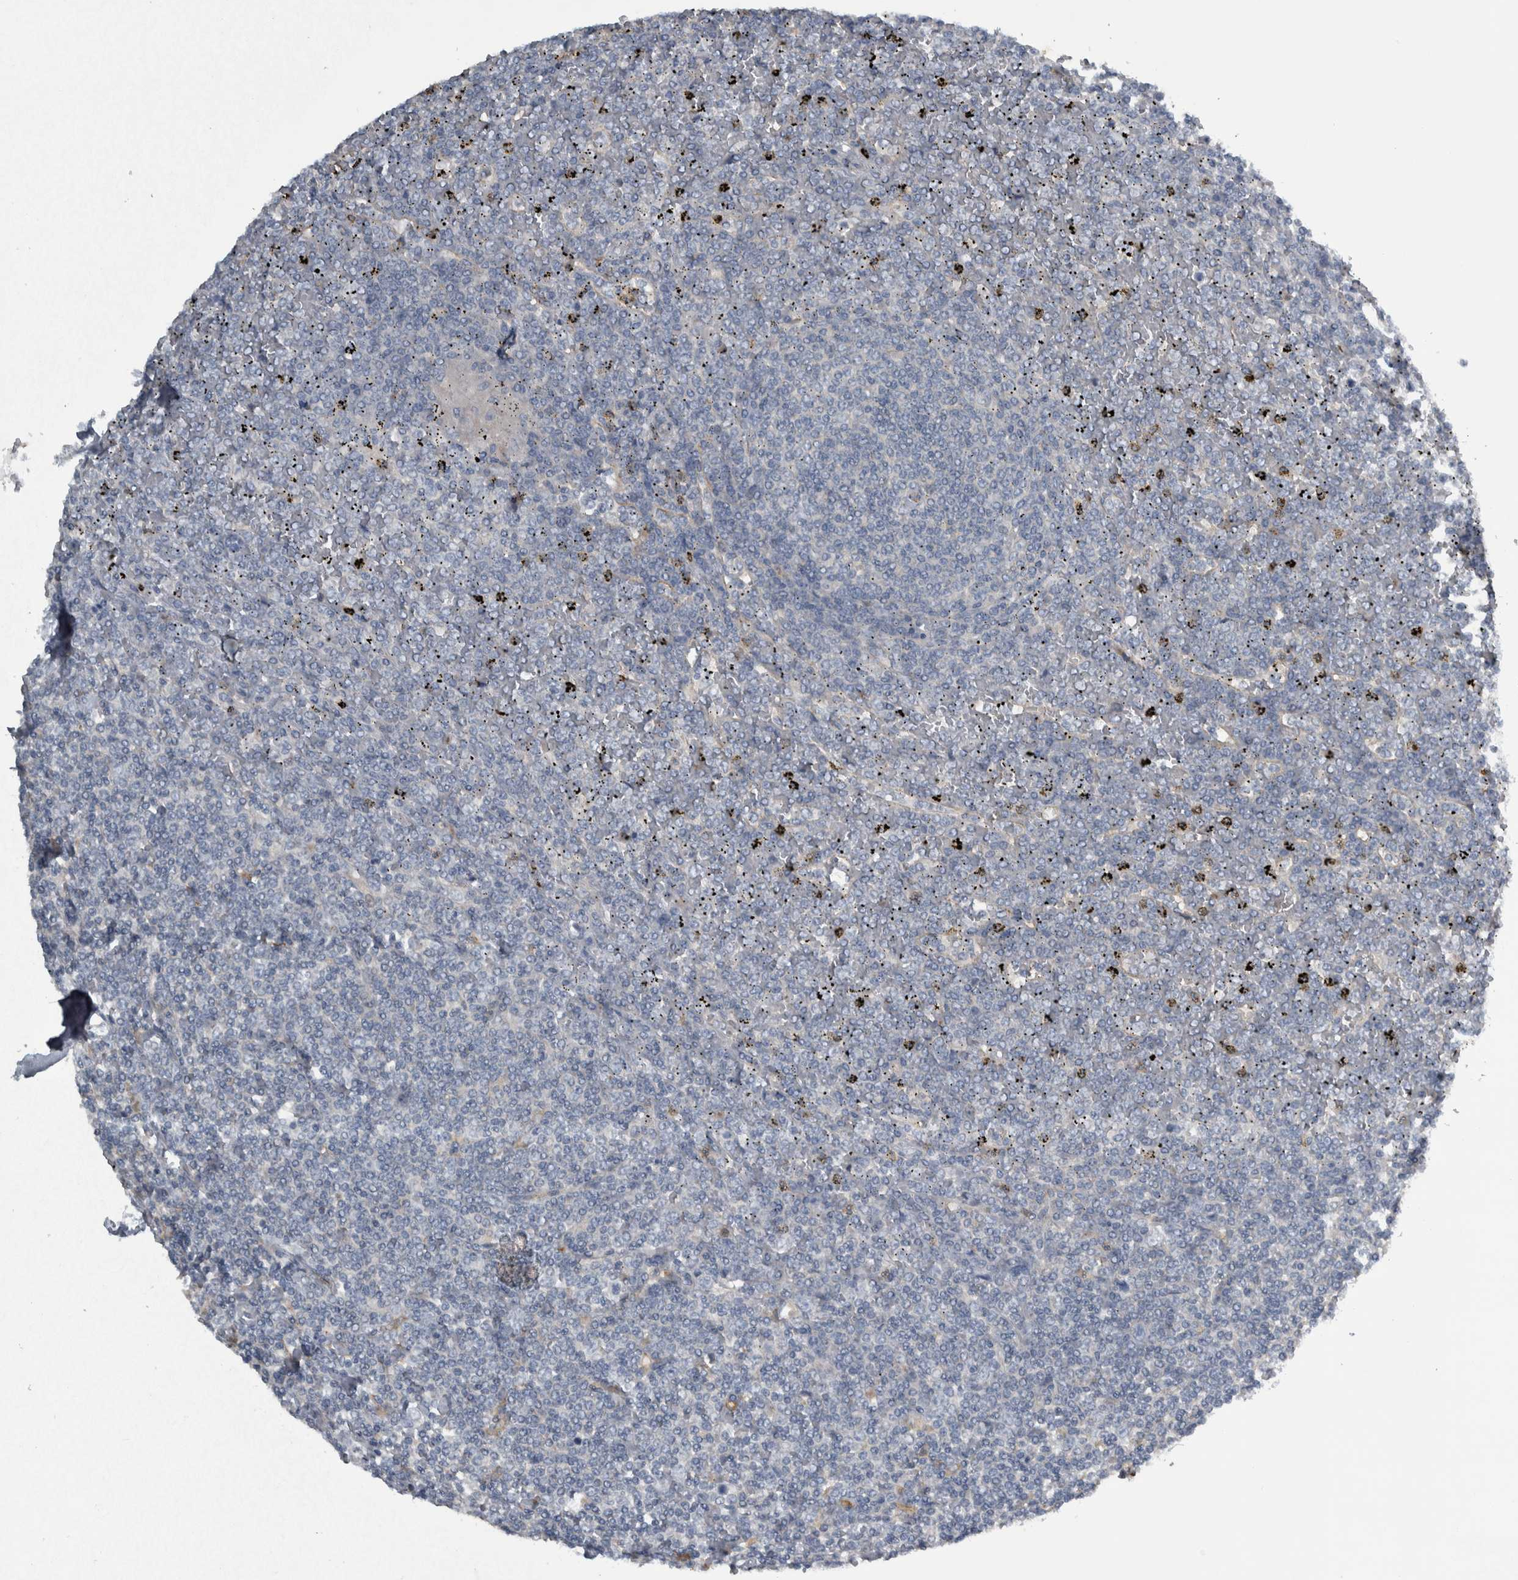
{"staining": {"intensity": "negative", "quantity": "none", "location": "none"}, "tissue": "lymphoma", "cell_type": "Tumor cells", "image_type": "cancer", "snomed": [{"axis": "morphology", "description": "Malignant lymphoma, non-Hodgkin's type, Low grade"}, {"axis": "topography", "description": "Spleen"}], "caption": "This is an IHC histopathology image of lymphoma. There is no expression in tumor cells.", "gene": "NT5C2", "patient": {"sex": "female", "age": 19}}